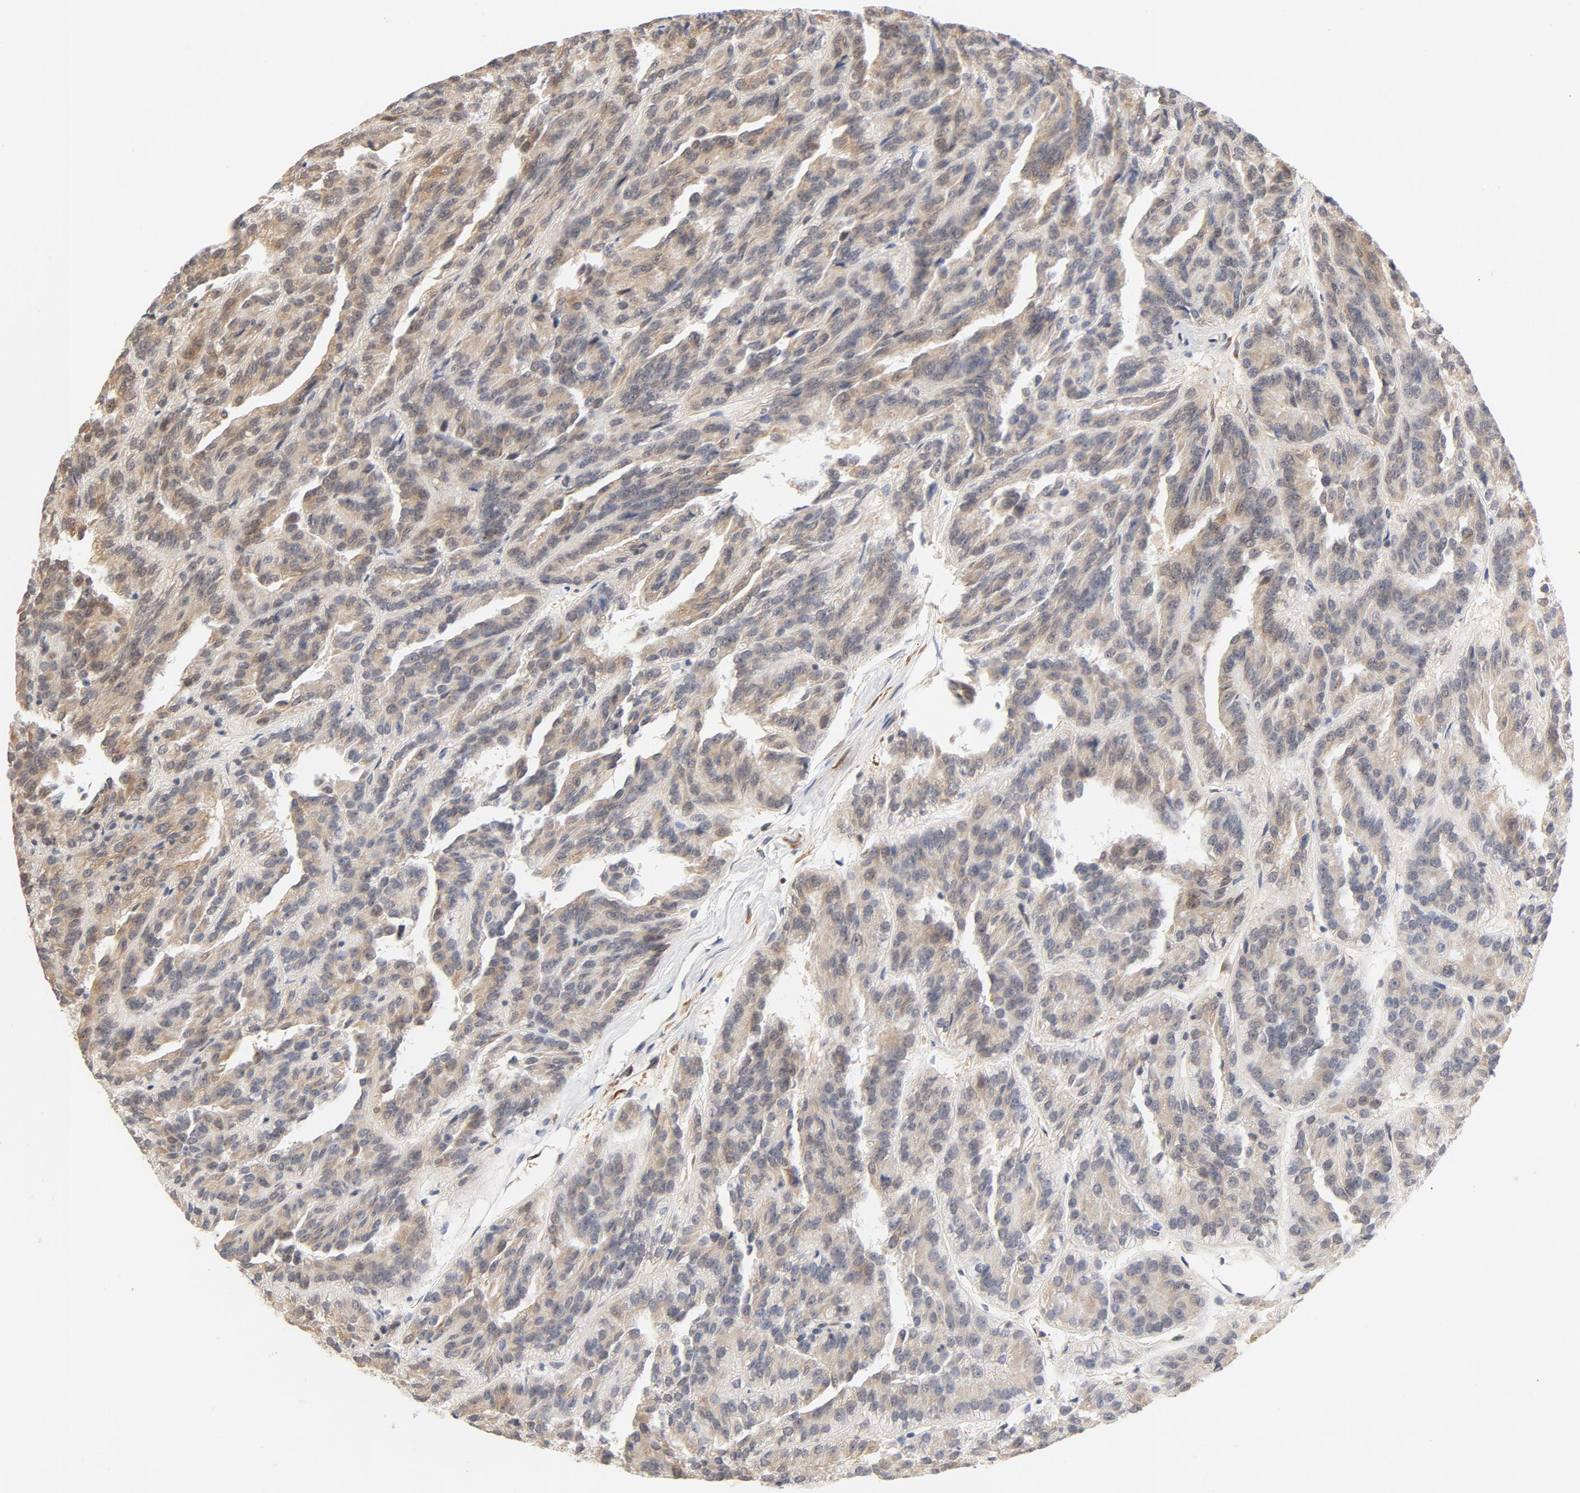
{"staining": {"intensity": "moderate", "quantity": ">75%", "location": "cytoplasmic/membranous"}, "tissue": "renal cancer", "cell_type": "Tumor cells", "image_type": "cancer", "snomed": [{"axis": "morphology", "description": "Adenocarcinoma, NOS"}, {"axis": "topography", "description": "Kidney"}], "caption": "The micrograph demonstrates immunohistochemical staining of renal adenocarcinoma. There is moderate cytoplasmic/membranous staining is identified in about >75% of tumor cells.", "gene": "EIF4E", "patient": {"sex": "male", "age": 46}}